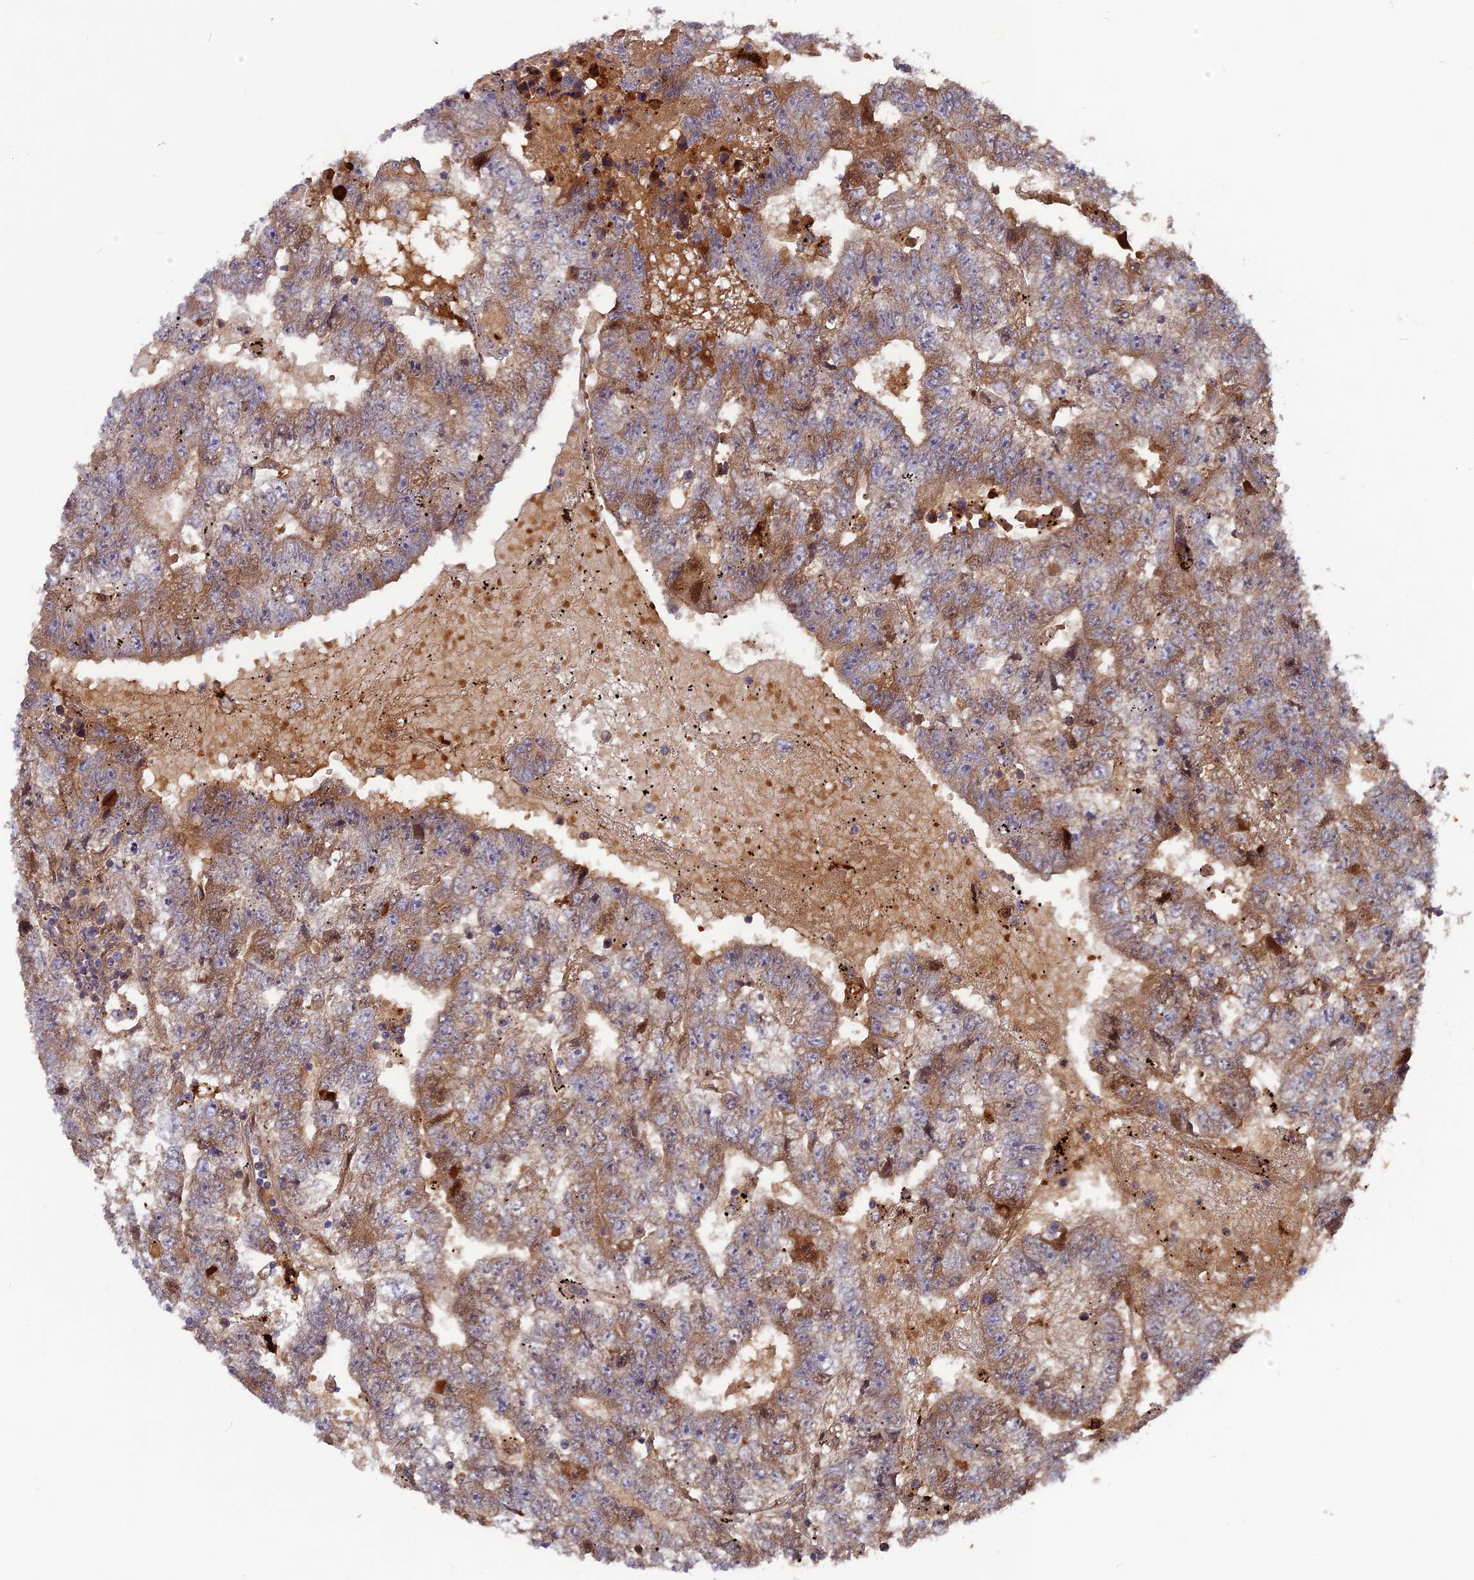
{"staining": {"intensity": "moderate", "quantity": "<25%", "location": "cytoplasmic/membranous"}, "tissue": "testis cancer", "cell_type": "Tumor cells", "image_type": "cancer", "snomed": [{"axis": "morphology", "description": "Carcinoma, Embryonal, NOS"}, {"axis": "topography", "description": "Testis"}], "caption": "High-power microscopy captured an immunohistochemistry (IHC) histopathology image of embryonal carcinoma (testis), revealing moderate cytoplasmic/membranous expression in approximately <25% of tumor cells.", "gene": "TMUB2", "patient": {"sex": "male", "age": 25}}